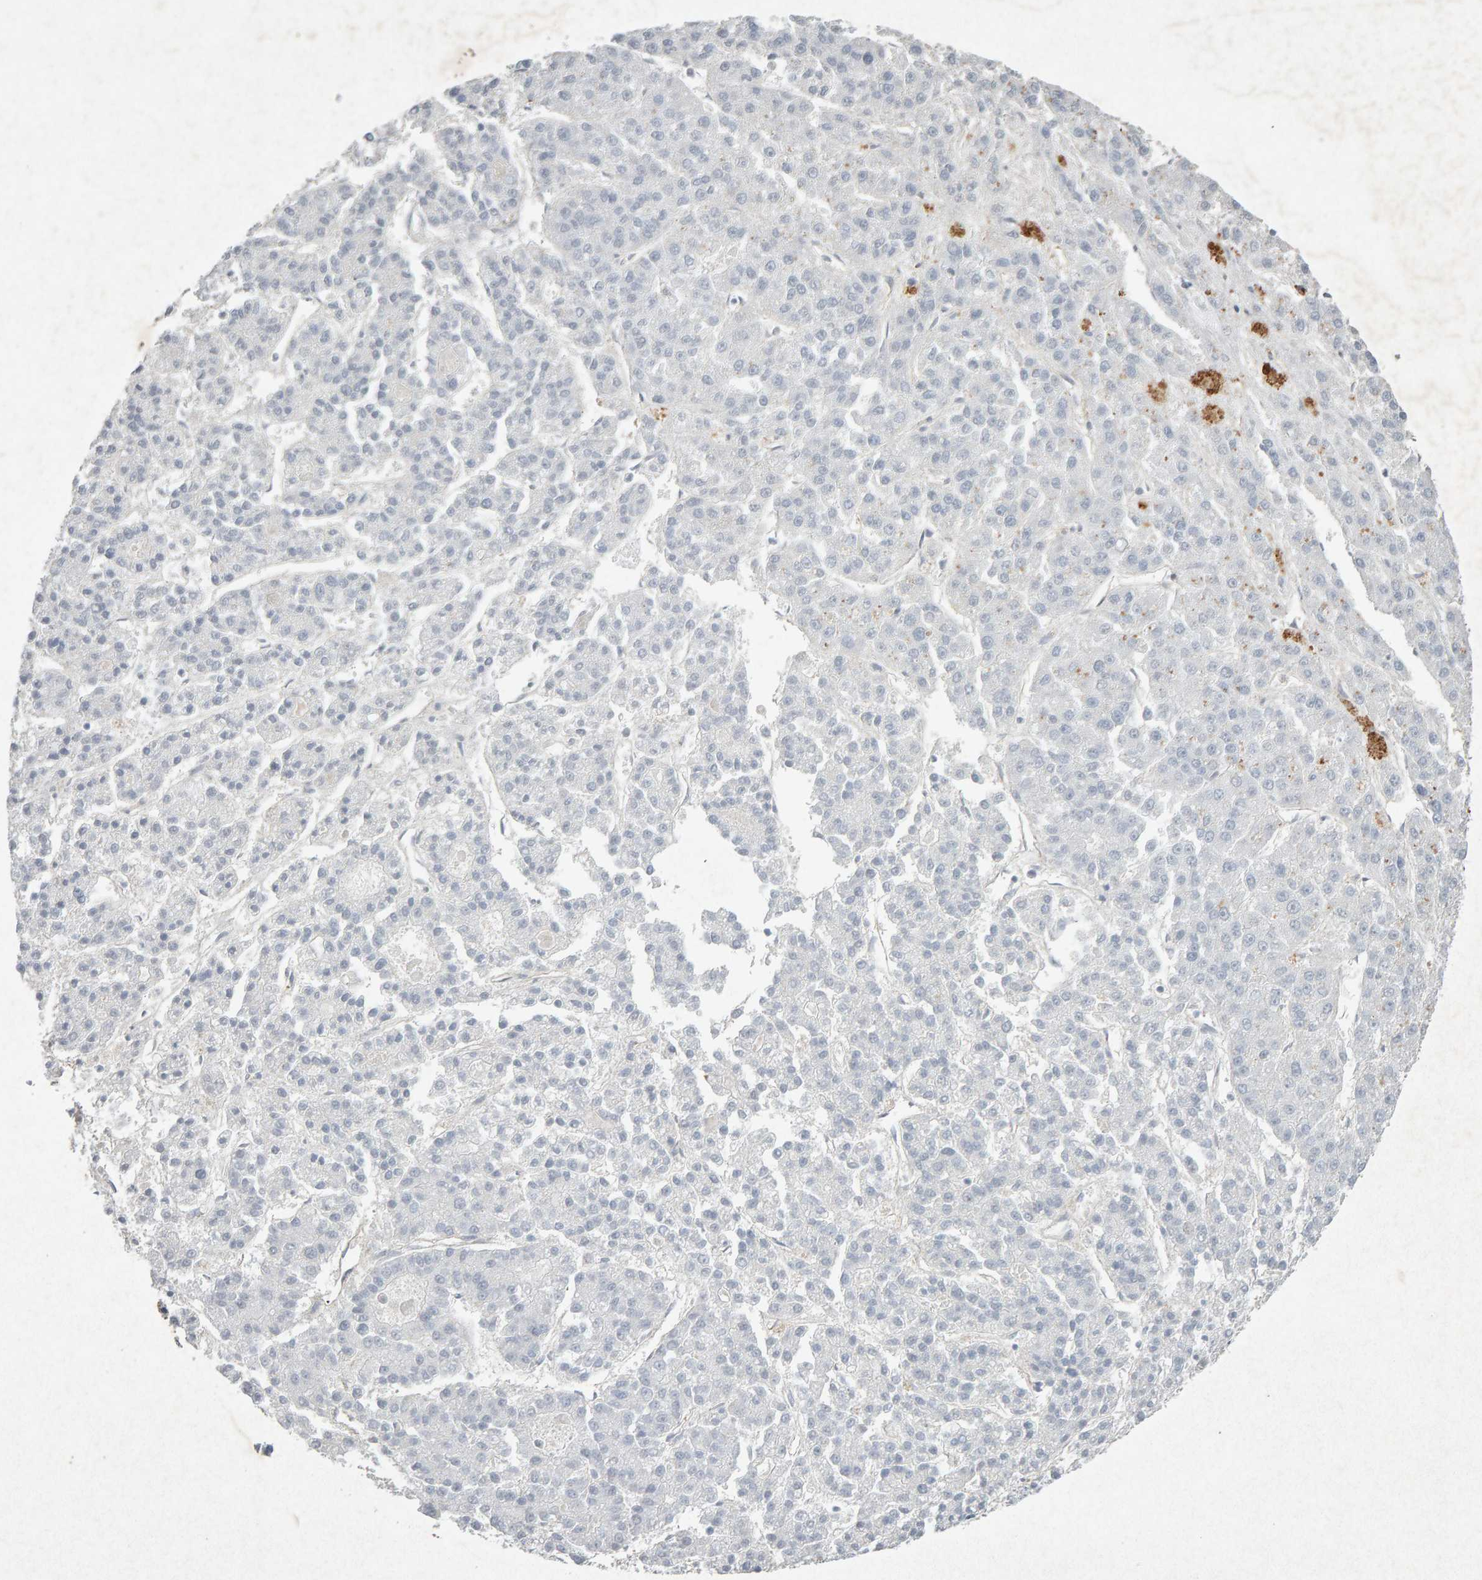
{"staining": {"intensity": "negative", "quantity": "none", "location": "none"}, "tissue": "liver cancer", "cell_type": "Tumor cells", "image_type": "cancer", "snomed": [{"axis": "morphology", "description": "Carcinoma, Hepatocellular, NOS"}, {"axis": "topography", "description": "Liver"}], "caption": "This is an IHC histopathology image of hepatocellular carcinoma (liver). There is no expression in tumor cells.", "gene": "PTPRM", "patient": {"sex": "male", "age": 70}}